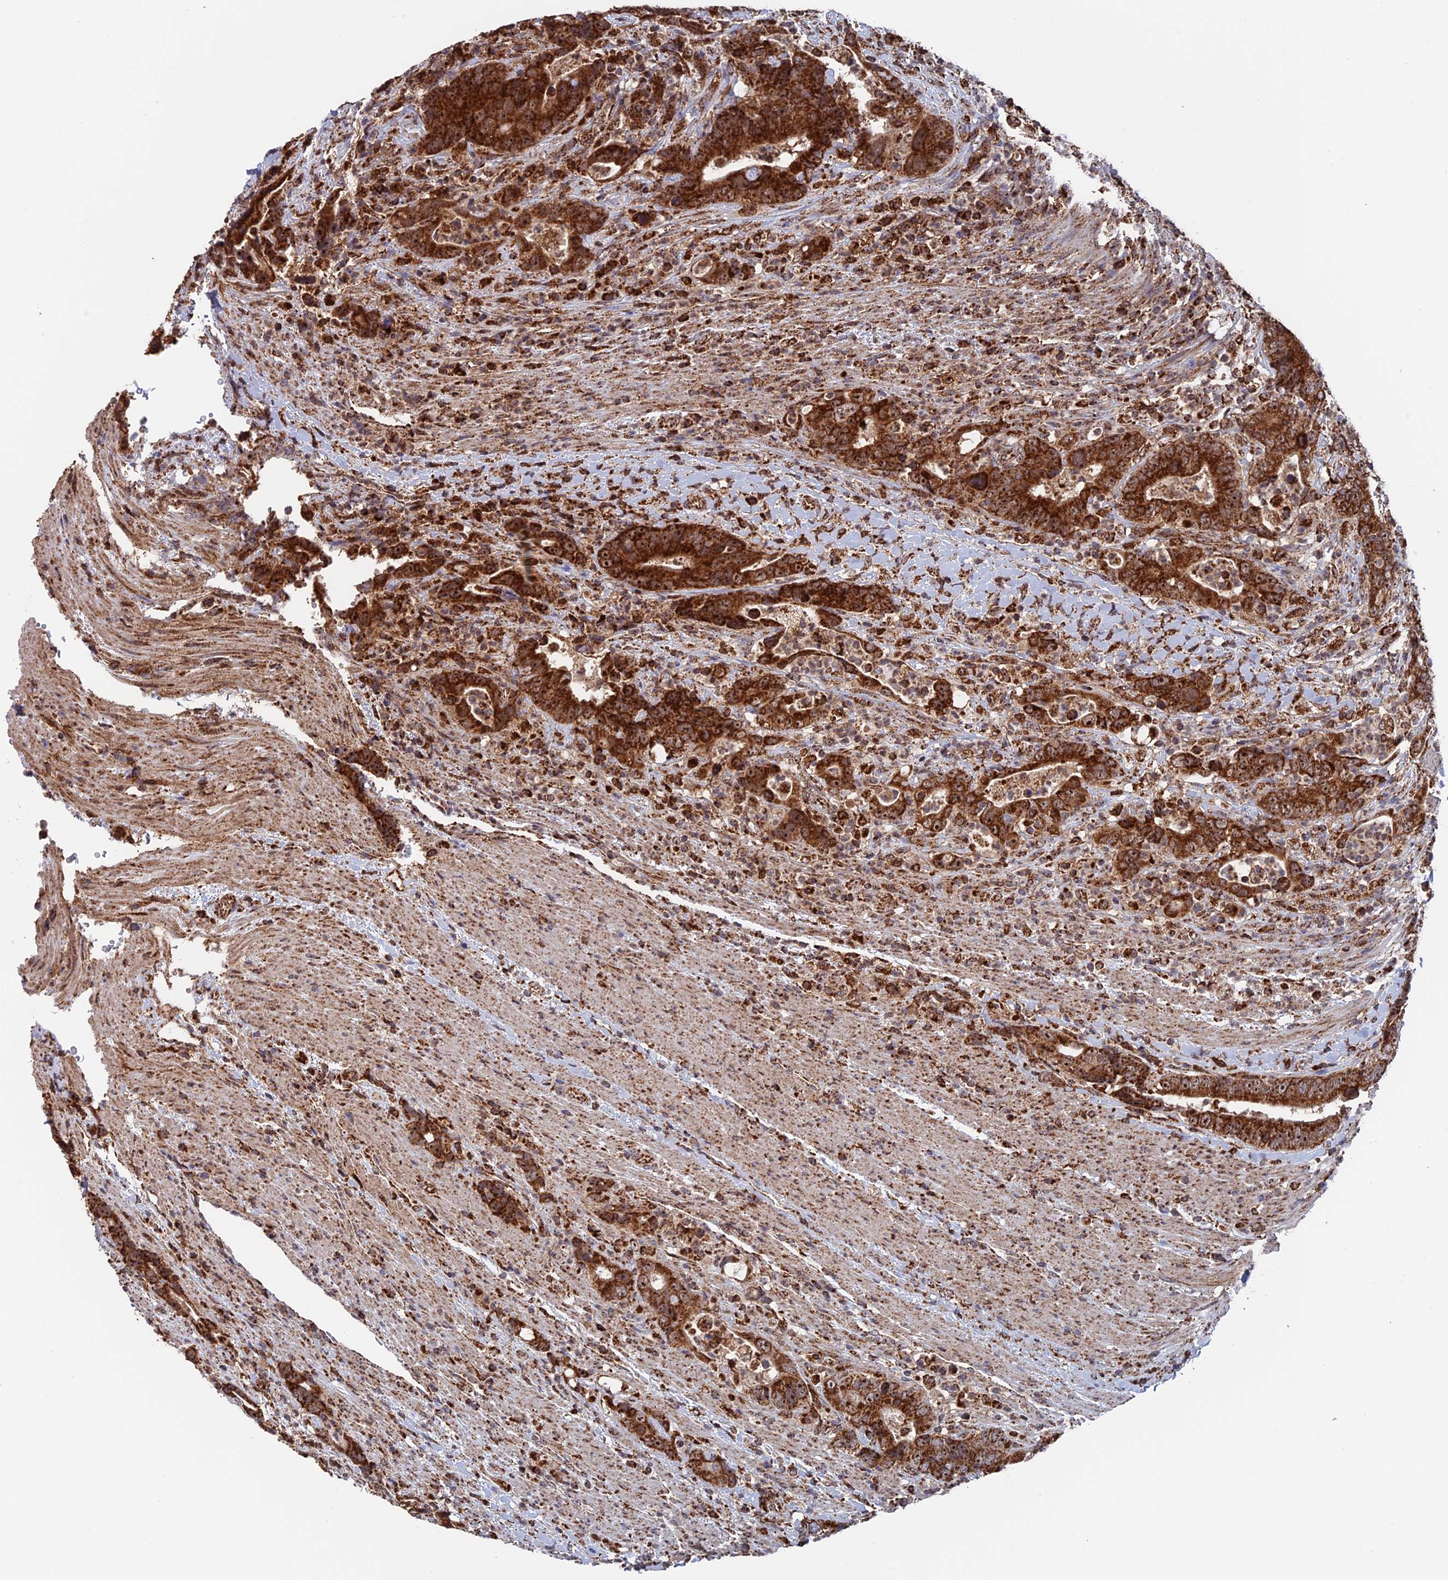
{"staining": {"intensity": "strong", "quantity": ">75%", "location": "cytoplasmic/membranous"}, "tissue": "colorectal cancer", "cell_type": "Tumor cells", "image_type": "cancer", "snomed": [{"axis": "morphology", "description": "Adenocarcinoma, NOS"}, {"axis": "topography", "description": "Colon"}], "caption": "Colorectal cancer tissue demonstrates strong cytoplasmic/membranous expression in about >75% of tumor cells", "gene": "DTYMK", "patient": {"sex": "female", "age": 75}}